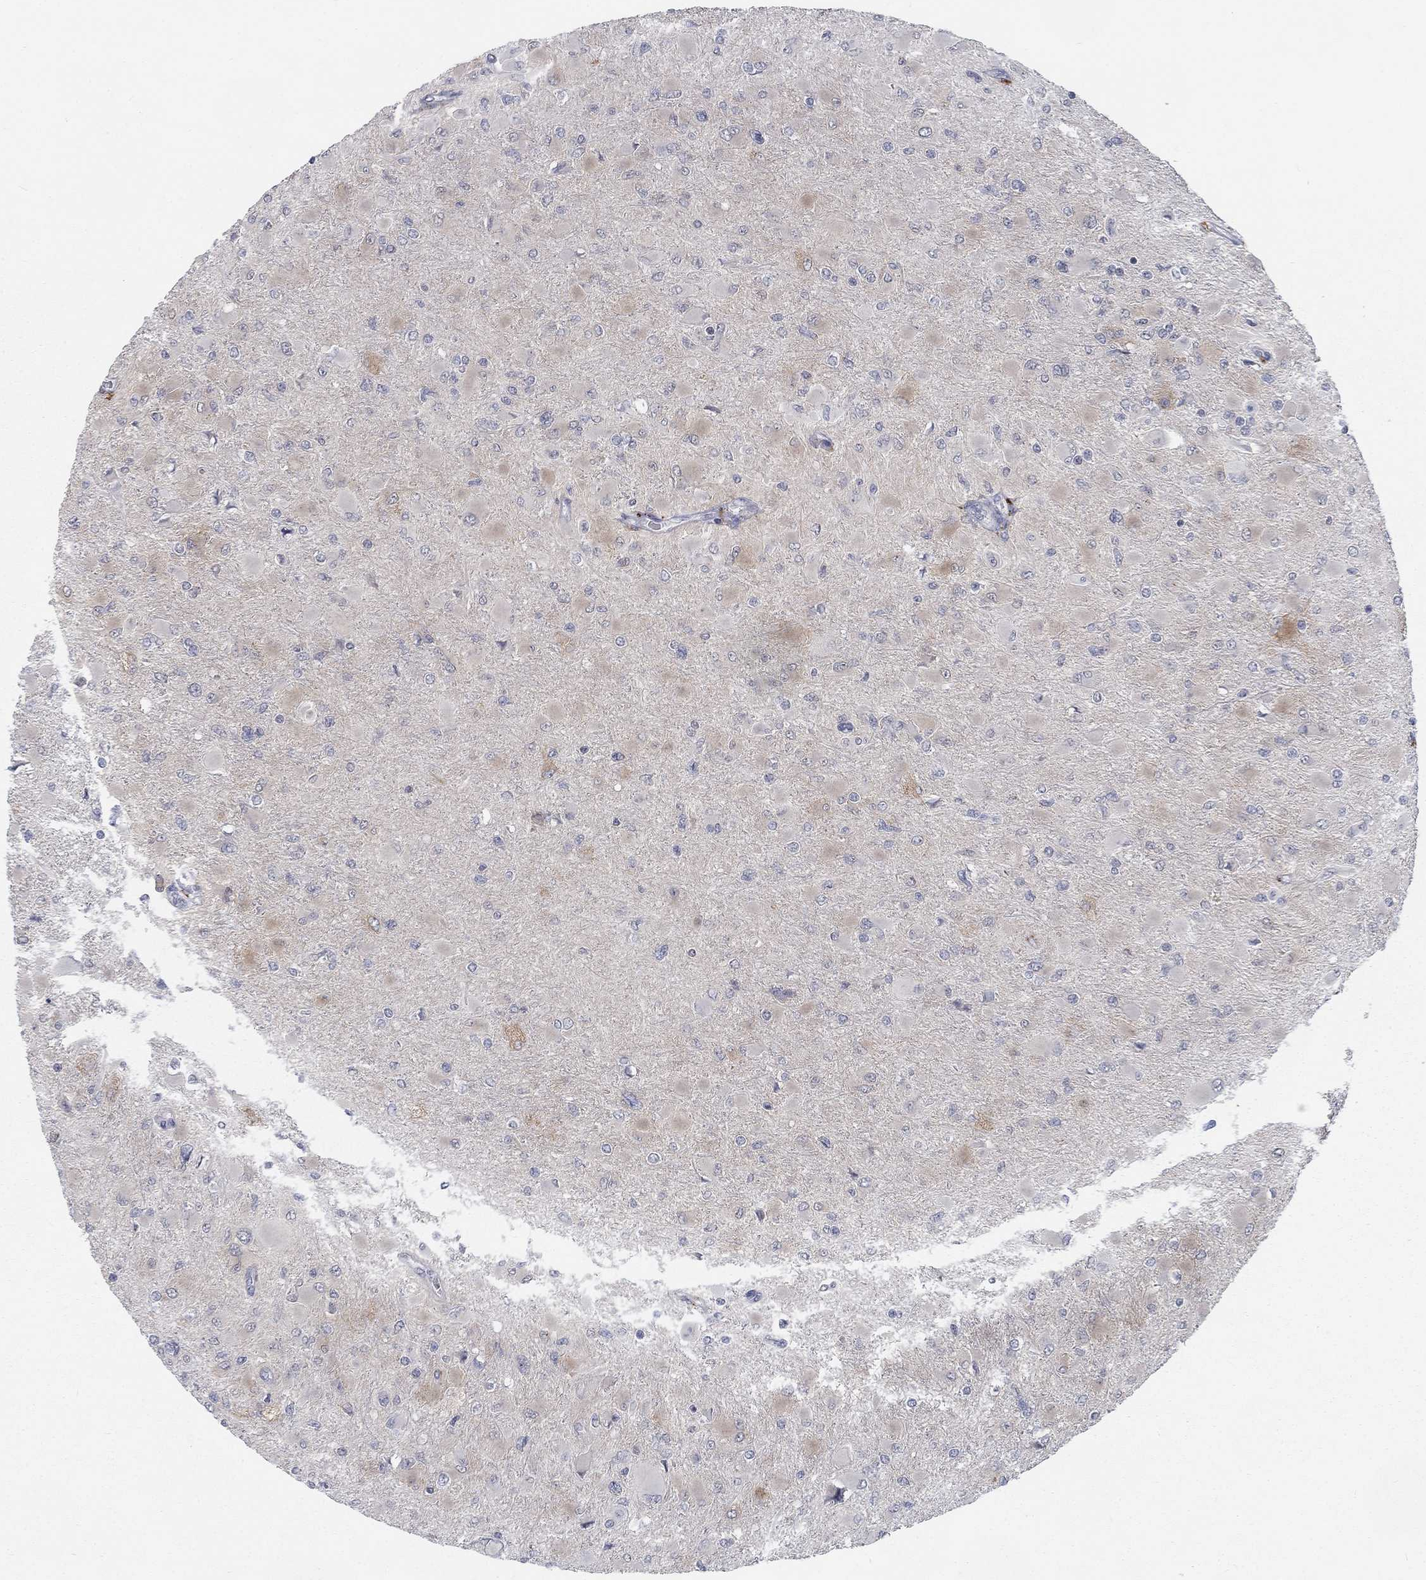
{"staining": {"intensity": "negative", "quantity": "none", "location": "none"}, "tissue": "glioma", "cell_type": "Tumor cells", "image_type": "cancer", "snomed": [{"axis": "morphology", "description": "Glioma, malignant, High grade"}, {"axis": "topography", "description": "Cerebral cortex"}], "caption": "IHC histopathology image of human glioma stained for a protein (brown), which reveals no expression in tumor cells.", "gene": "MTSS2", "patient": {"sex": "female", "age": 36}}